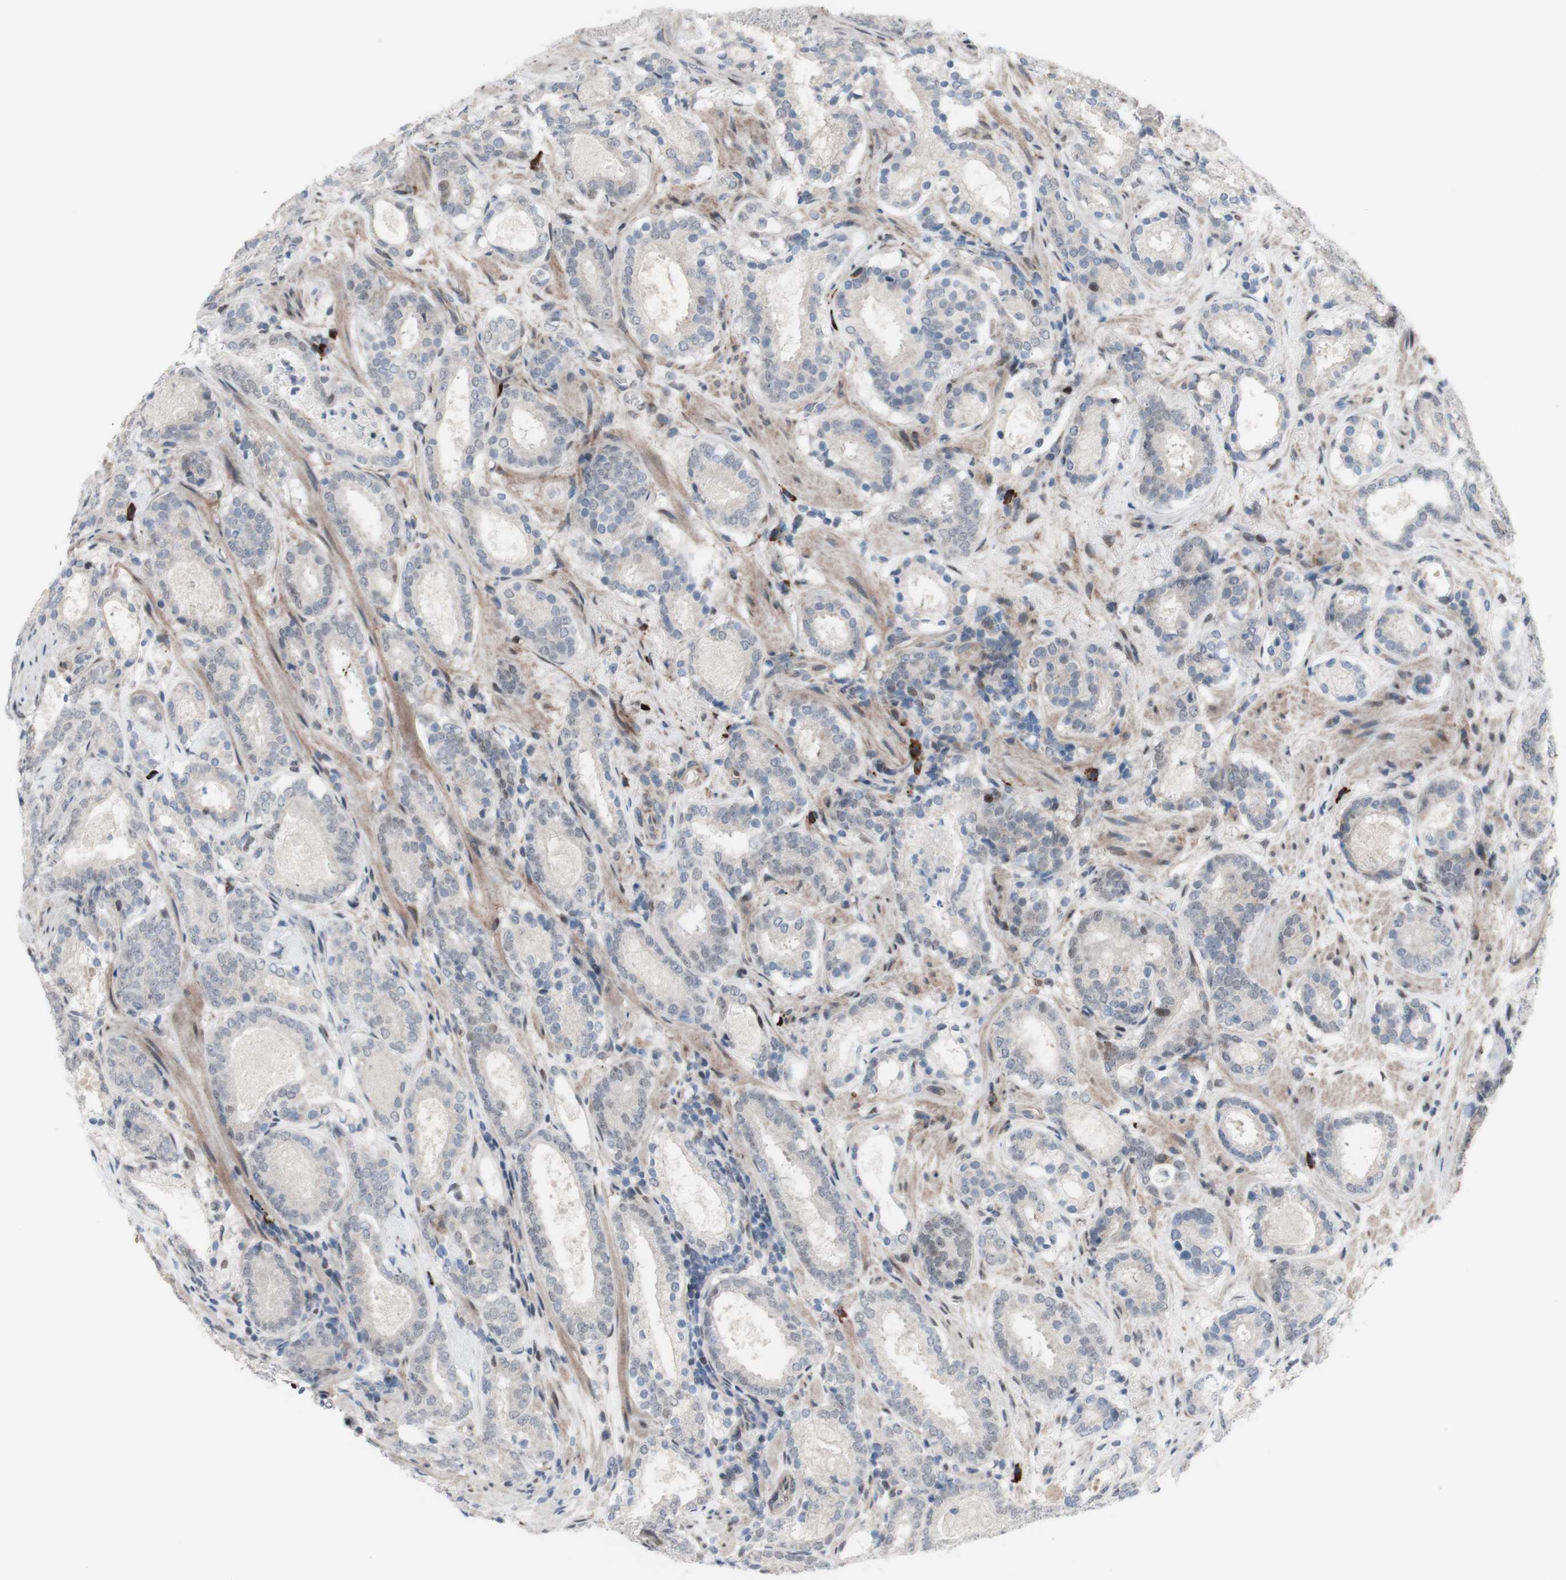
{"staining": {"intensity": "negative", "quantity": "none", "location": "none"}, "tissue": "prostate cancer", "cell_type": "Tumor cells", "image_type": "cancer", "snomed": [{"axis": "morphology", "description": "Adenocarcinoma, Low grade"}, {"axis": "topography", "description": "Prostate"}], "caption": "The image displays no significant expression in tumor cells of prostate cancer.", "gene": "PHTF2", "patient": {"sex": "male", "age": 69}}